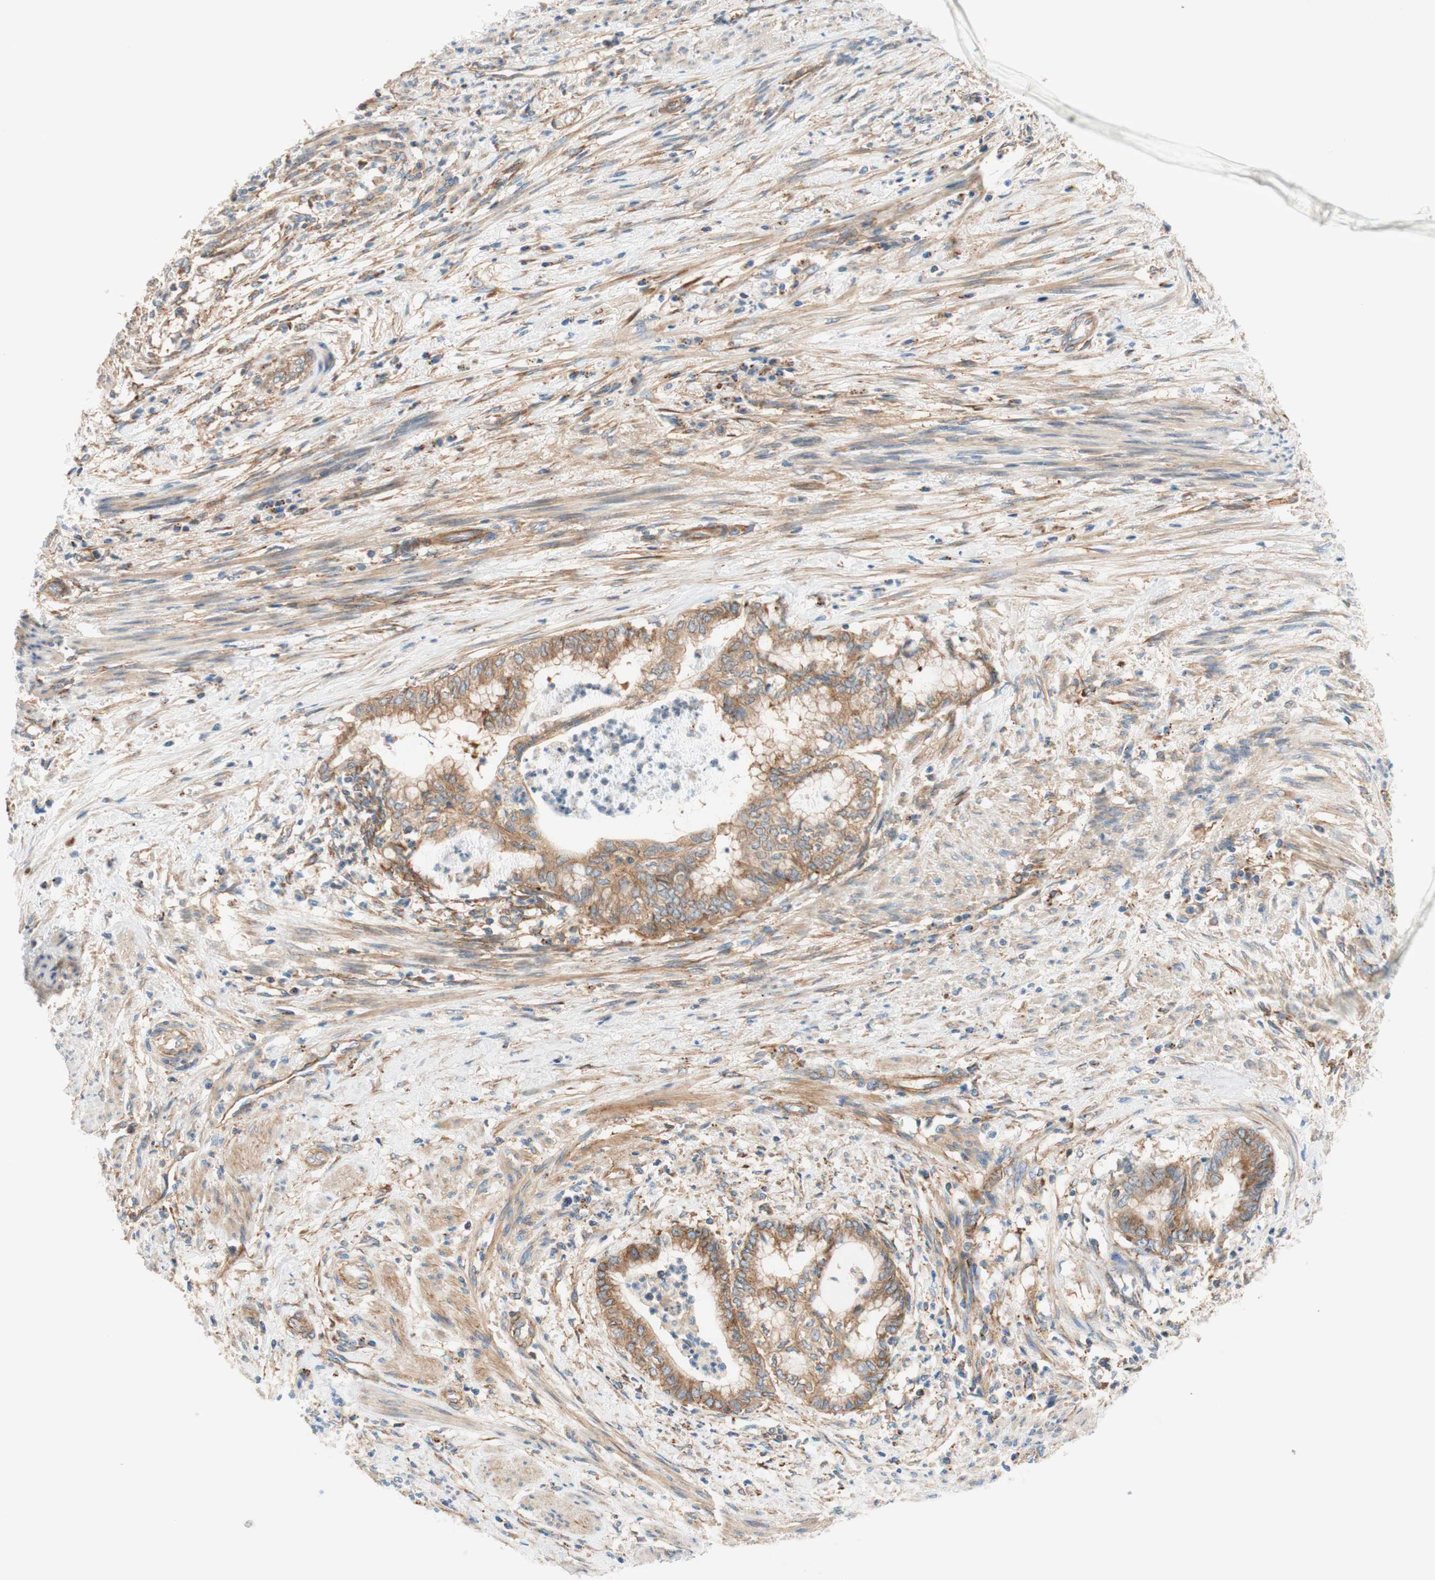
{"staining": {"intensity": "moderate", "quantity": ">75%", "location": "cytoplasmic/membranous"}, "tissue": "endometrial cancer", "cell_type": "Tumor cells", "image_type": "cancer", "snomed": [{"axis": "morphology", "description": "Necrosis, NOS"}, {"axis": "morphology", "description": "Adenocarcinoma, NOS"}, {"axis": "topography", "description": "Endometrium"}], "caption": "Immunohistochemistry (IHC) image of endometrial cancer stained for a protein (brown), which displays medium levels of moderate cytoplasmic/membranous expression in about >75% of tumor cells.", "gene": "VPS26A", "patient": {"sex": "female", "age": 79}}